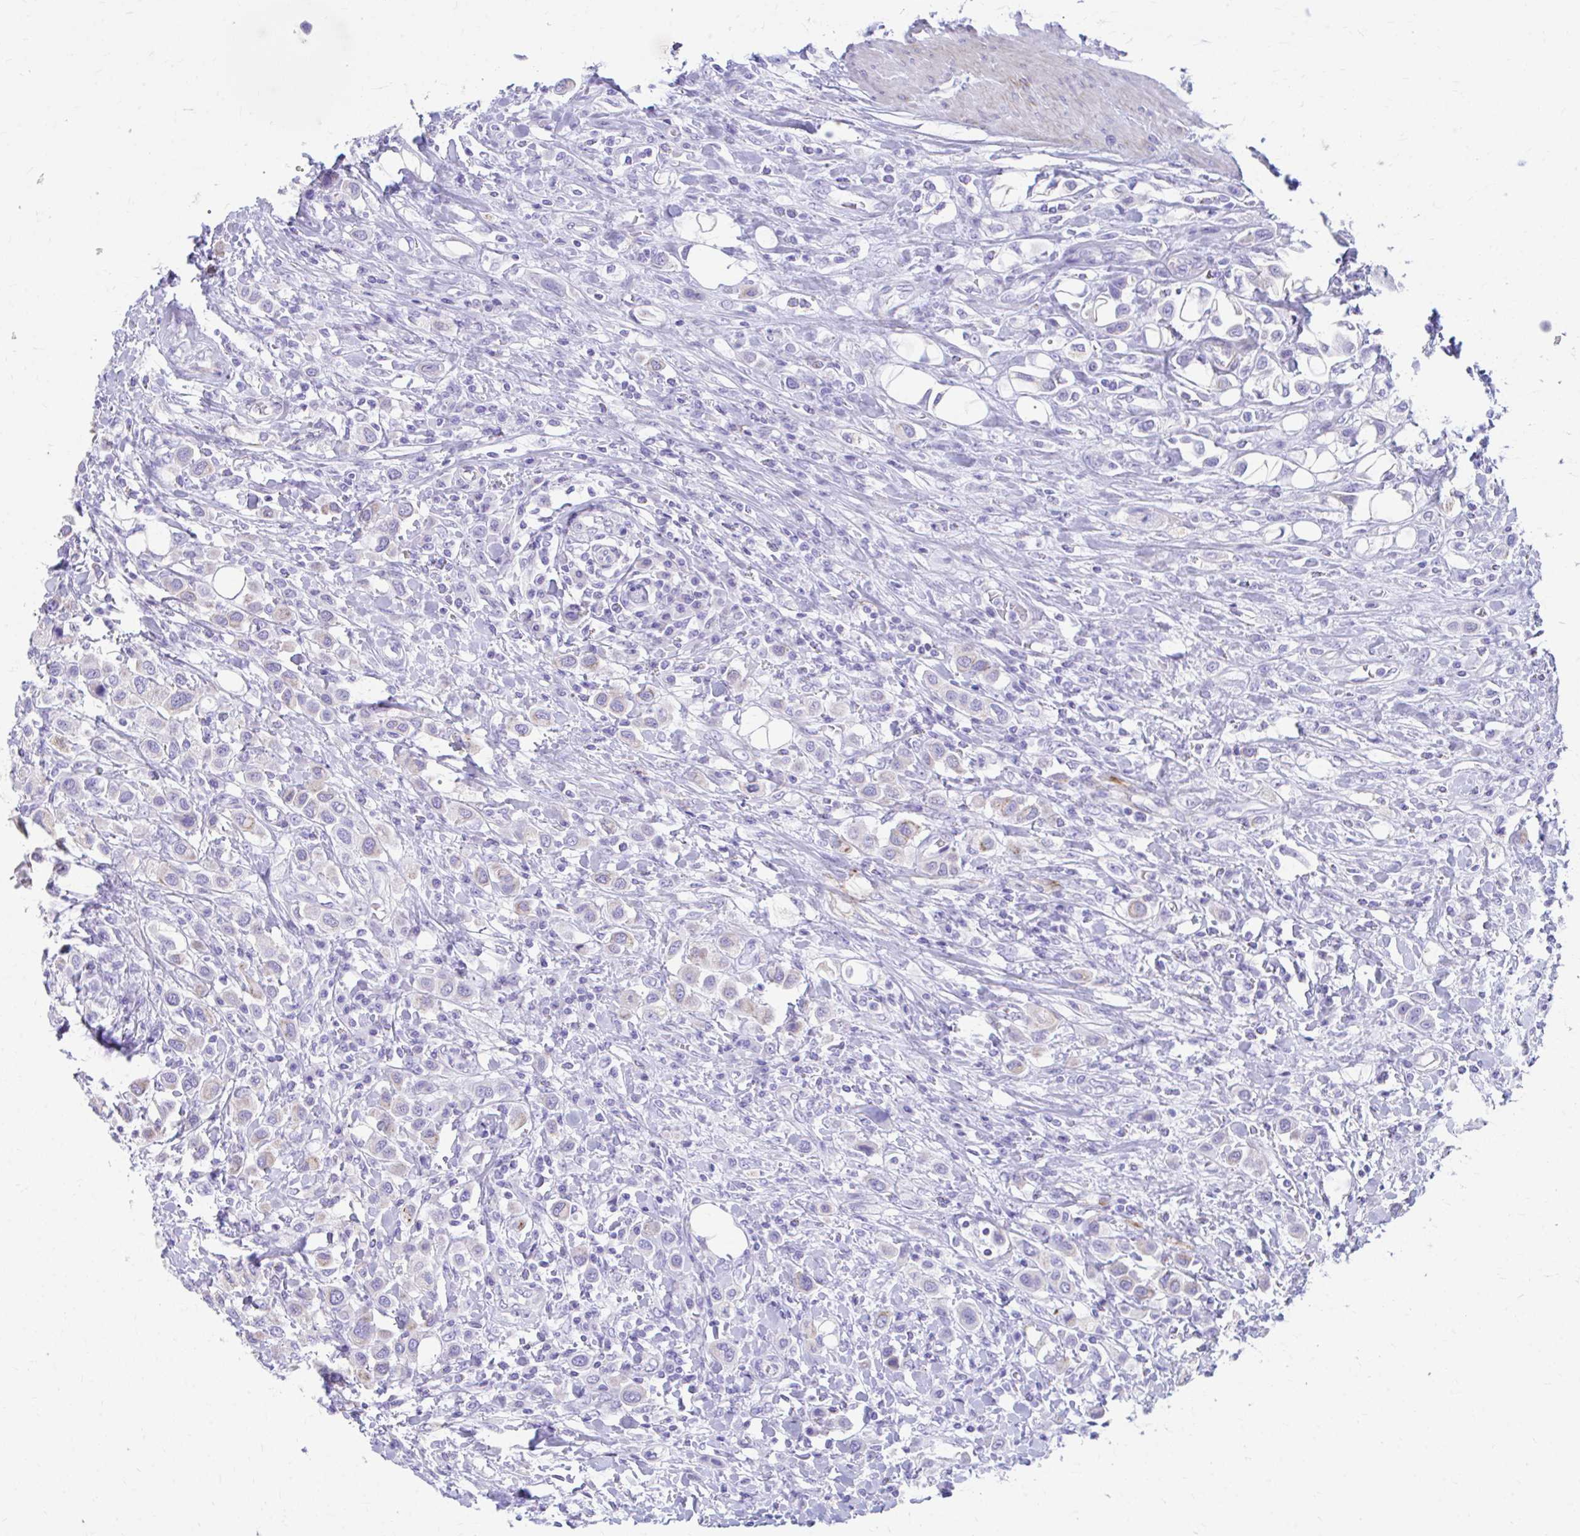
{"staining": {"intensity": "weak", "quantity": "<25%", "location": "cytoplasmic/membranous"}, "tissue": "urothelial cancer", "cell_type": "Tumor cells", "image_type": "cancer", "snomed": [{"axis": "morphology", "description": "Urothelial carcinoma, High grade"}, {"axis": "topography", "description": "Urinary bladder"}], "caption": "IHC of human high-grade urothelial carcinoma shows no staining in tumor cells.", "gene": "KRIT1", "patient": {"sex": "male", "age": 50}}